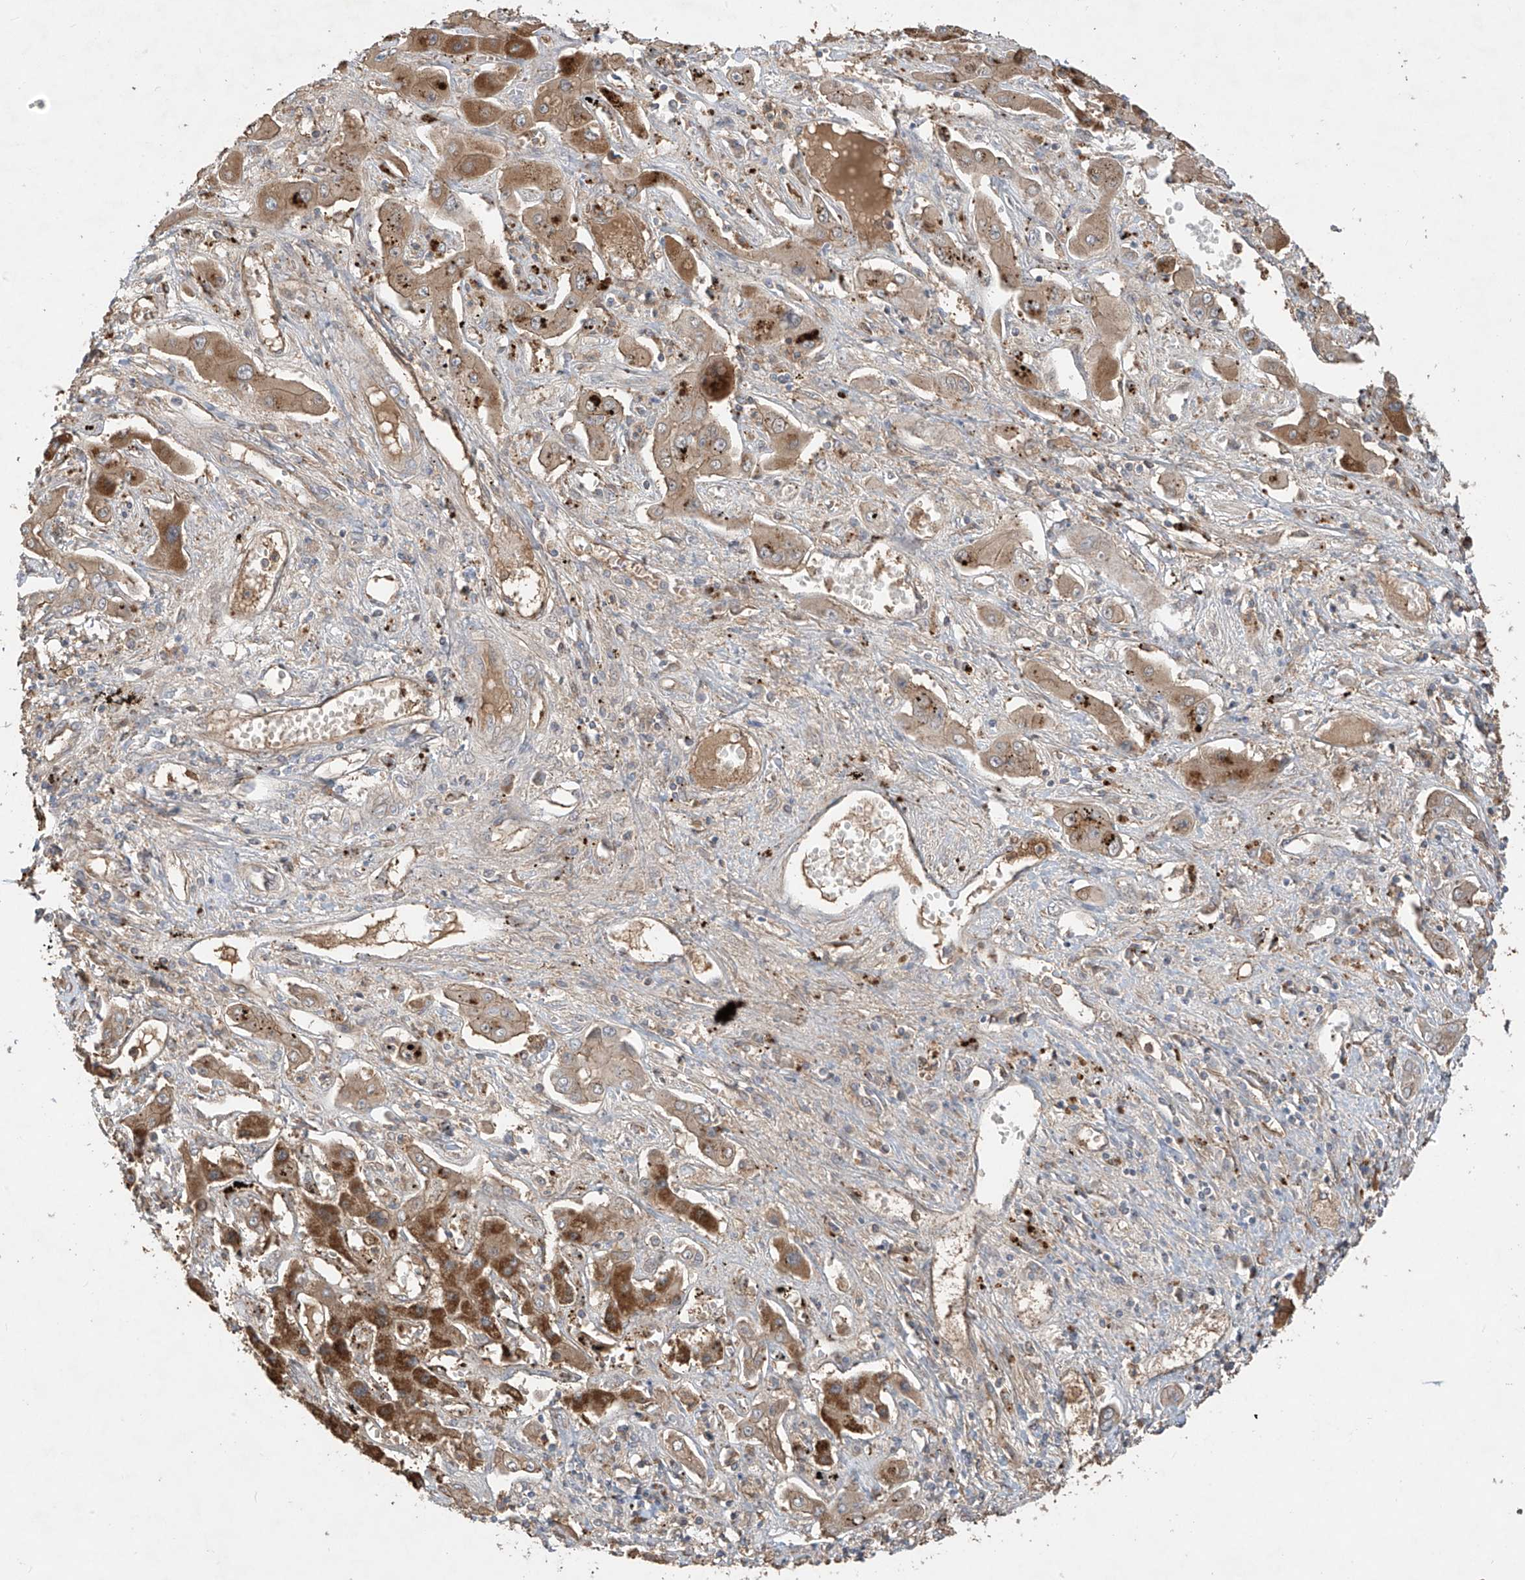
{"staining": {"intensity": "moderate", "quantity": ">75%", "location": "cytoplasmic/membranous"}, "tissue": "liver cancer", "cell_type": "Tumor cells", "image_type": "cancer", "snomed": [{"axis": "morphology", "description": "Cholangiocarcinoma"}, {"axis": "topography", "description": "Liver"}], "caption": "Moderate cytoplasmic/membranous positivity for a protein is present in about >75% of tumor cells of liver cancer using immunohistochemistry.", "gene": "CACNA2D4", "patient": {"sex": "male", "age": 67}}